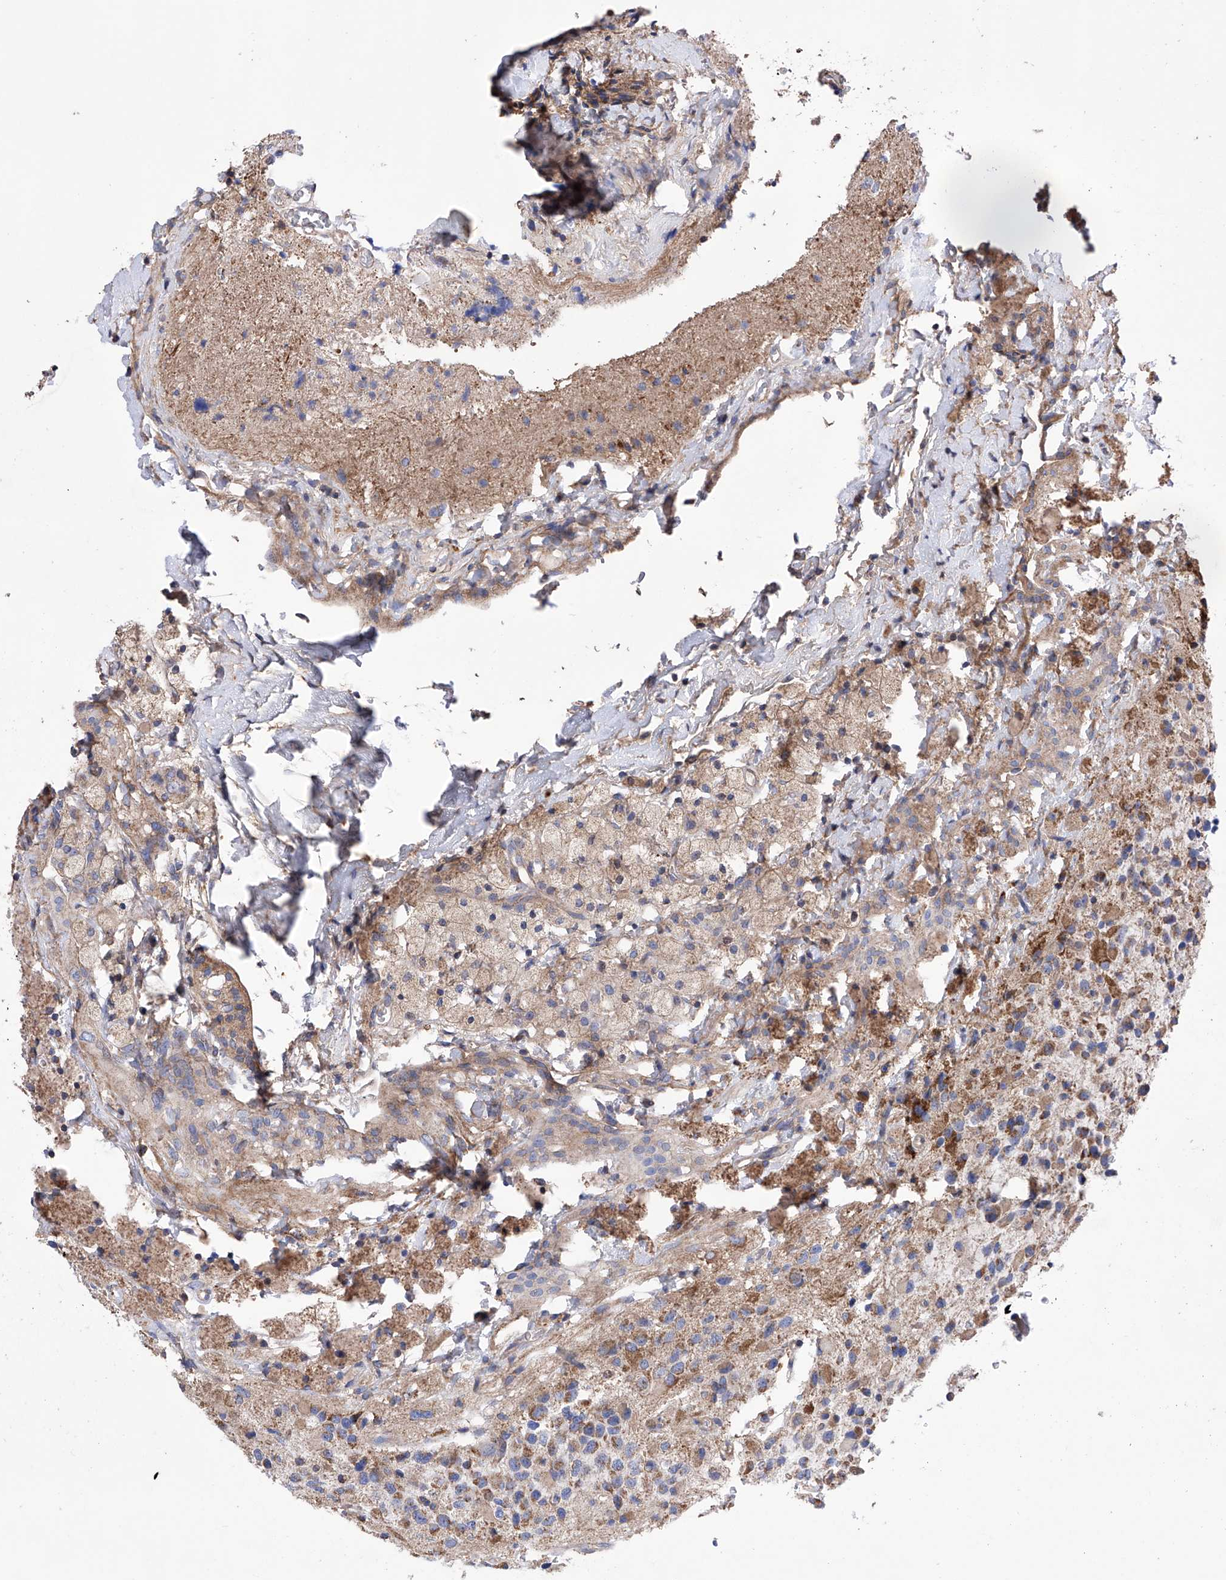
{"staining": {"intensity": "weak", "quantity": "25%-75%", "location": "cytoplasmic/membranous"}, "tissue": "glioma", "cell_type": "Tumor cells", "image_type": "cancer", "snomed": [{"axis": "morphology", "description": "Glioma, malignant, High grade"}, {"axis": "topography", "description": "Brain"}], "caption": "Tumor cells show low levels of weak cytoplasmic/membranous positivity in approximately 25%-75% of cells in glioma. The staining was performed using DAB, with brown indicating positive protein expression. Nuclei are stained blue with hematoxylin.", "gene": "EFCAB2", "patient": {"sex": "male", "age": 34}}